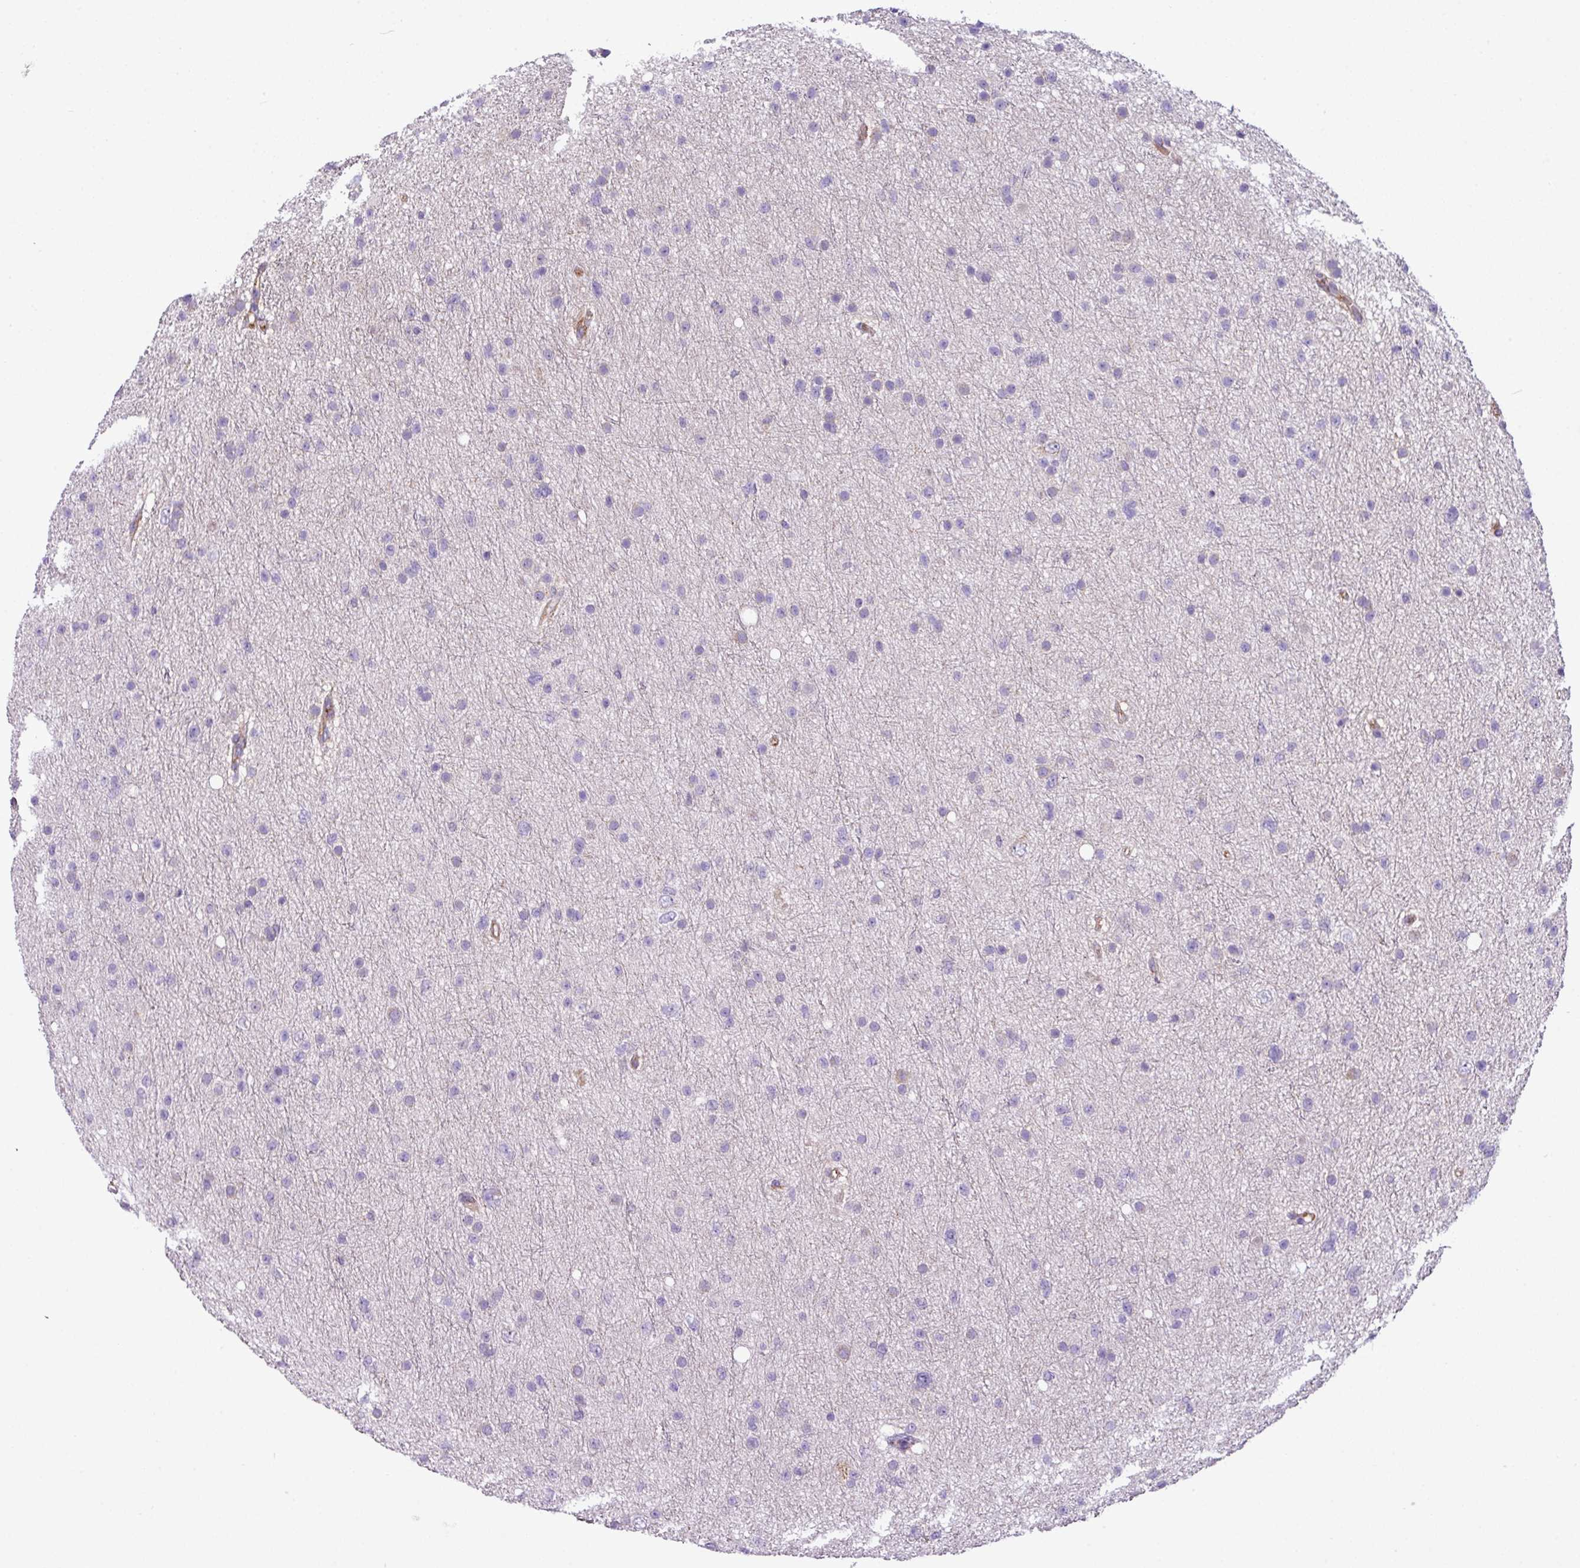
{"staining": {"intensity": "negative", "quantity": "none", "location": "none"}, "tissue": "glioma", "cell_type": "Tumor cells", "image_type": "cancer", "snomed": [{"axis": "morphology", "description": "Glioma, malignant, Low grade"}, {"axis": "topography", "description": "Cerebral cortex"}], "caption": "Histopathology image shows no protein expression in tumor cells of glioma tissue. (Brightfield microscopy of DAB (3,3'-diaminobenzidine) immunohistochemistry at high magnification).", "gene": "XNDC1N", "patient": {"sex": "female", "age": 39}}